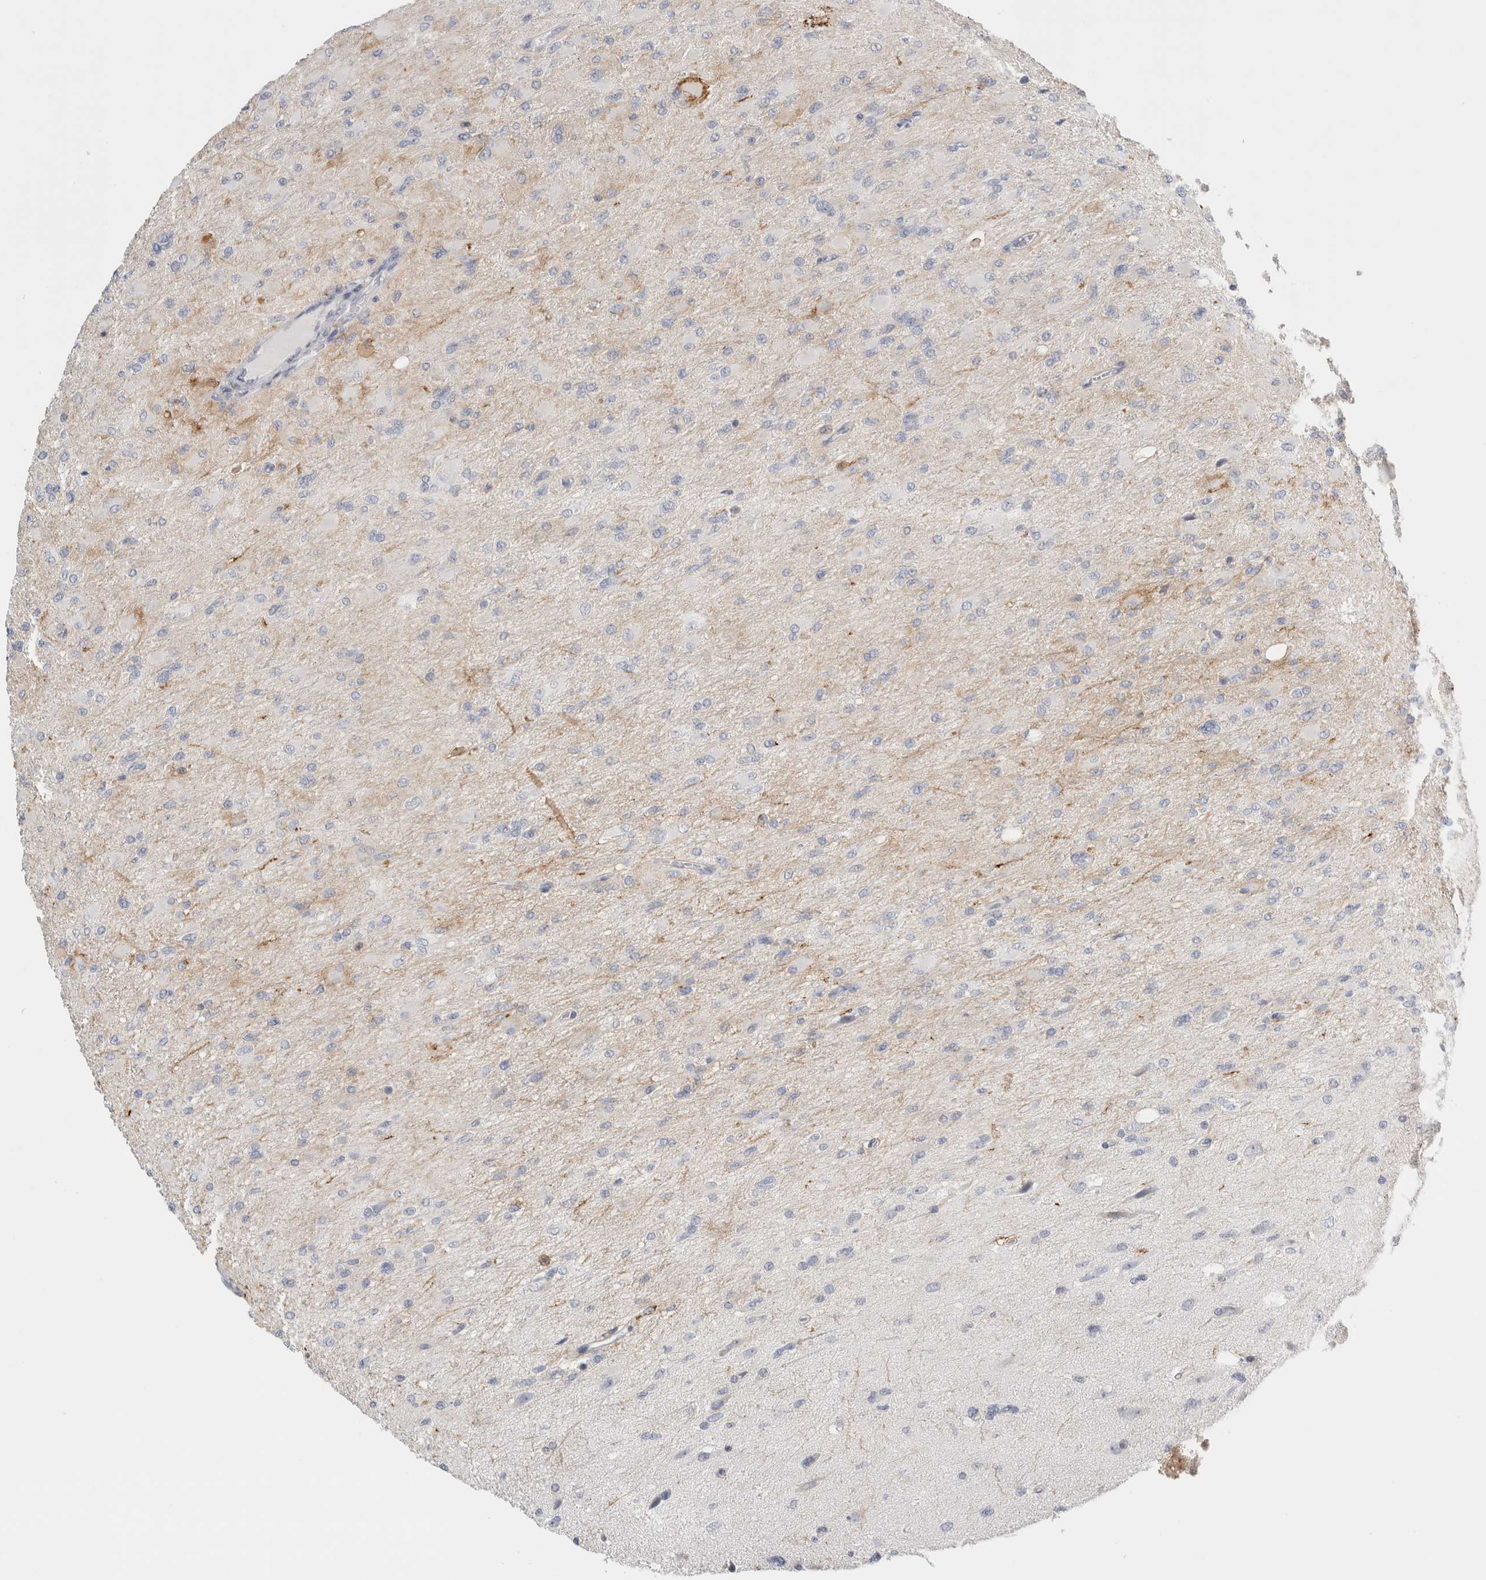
{"staining": {"intensity": "negative", "quantity": "none", "location": "none"}, "tissue": "glioma", "cell_type": "Tumor cells", "image_type": "cancer", "snomed": [{"axis": "morphology", "description": "Glioma, malignant, High grade"}, {"axis": "topography", "description": "Cerebral cortex"}], "caption": "IHC of human high-grade glioma (malignant) exhibits no expression in tumor cells.", "gene": "P2RY2", "patient": {"sex": "female", "age": 36}}